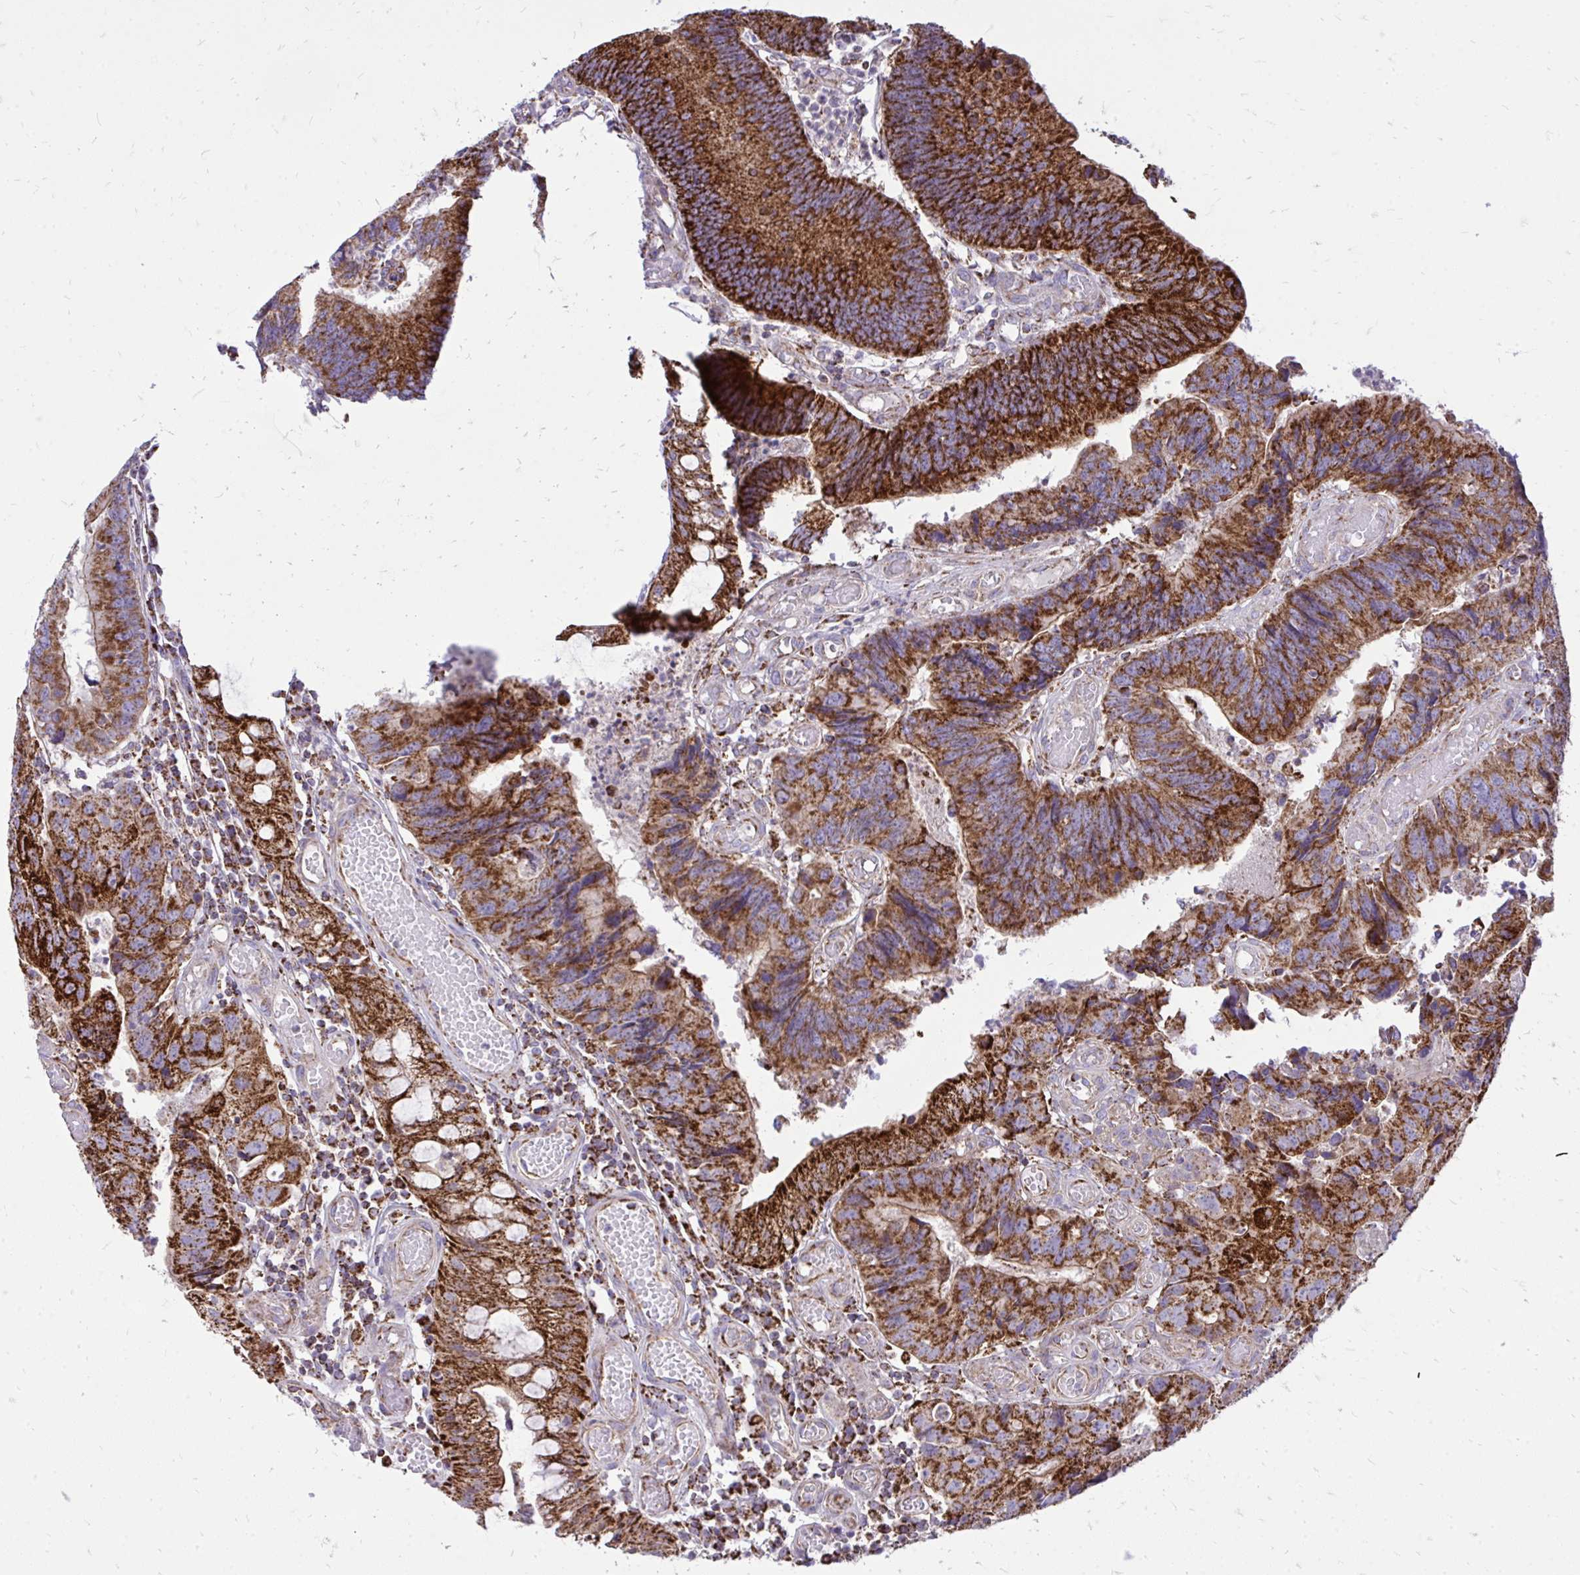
{"staining": {"intensity": "strong", "quantity": ">75%", "location": "cytoplasmic/membranous"}, "tissue": "colorectal cancer", "cell_type": "Tumor cells", "image_type": "cancer", "snomed": [{"axis": "morphology", "description": "Adenocarcinoma, NOS"}, {"axis": "topography", "description": "Colon"}], "caption": "Colorectal cancer tissue exhibits strong cytoplasmic/membranous expression in about >75% of tumor cells, visualized by immunohistochemistry. The protein of interest is stained brown, and the nuclei are stained in blue (DAB (3,3'-diaminobenzidine) IHC with brightfield microscopy, high magnification).", "gene": "SPTBN2", "patient": {"sex": "female", "age": 67}}